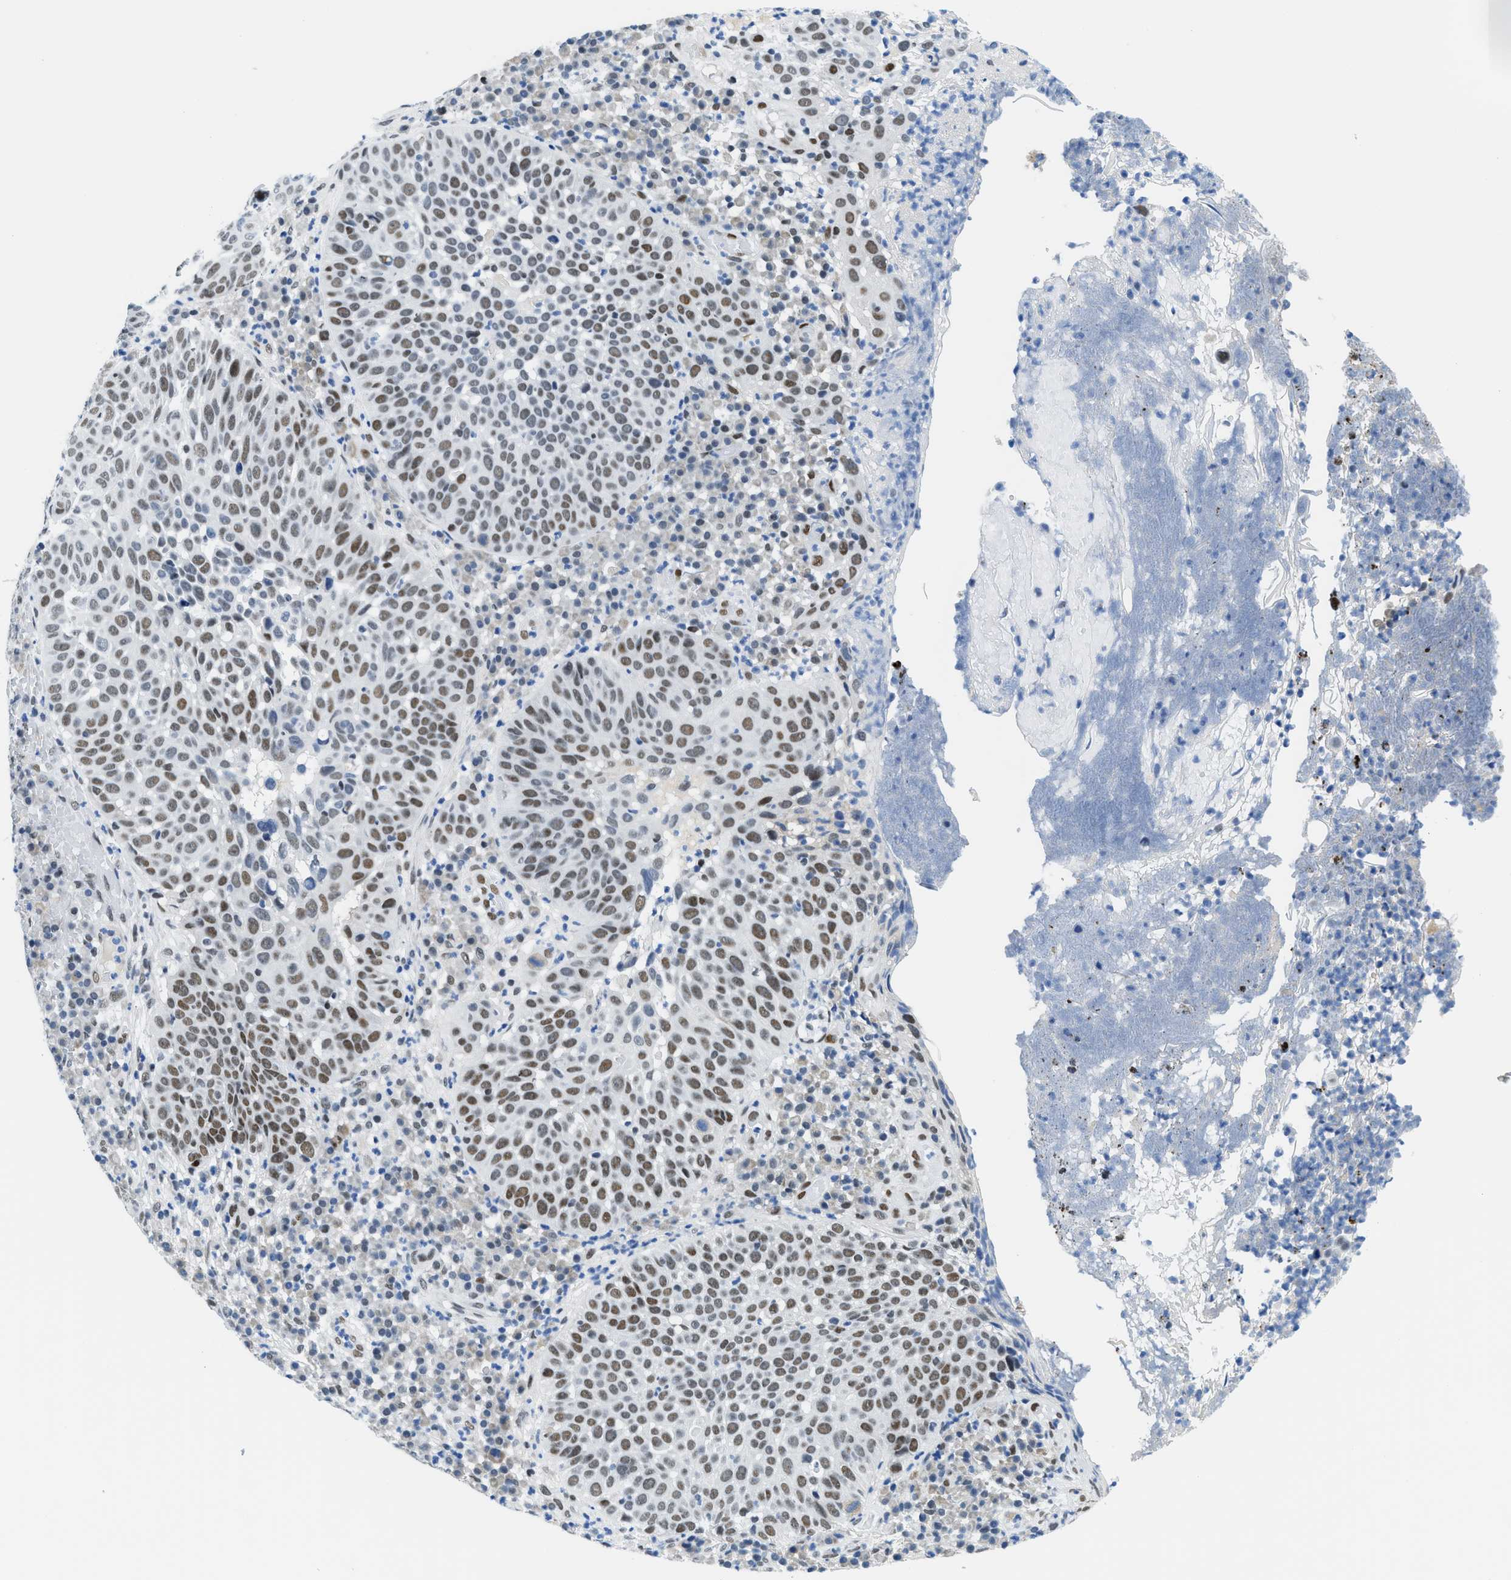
{"staining": {"intensity": "moderate", "quantity": ">75%", "location": "nuclear"}, "tissue": "skin cancer", "cell_type": "Tumor cells", "image_type": "cancer", "snomed": [{"axis": "morphology", "description": "Squamous cell carcinoma in situ, NOS"}, {"axis": "morphology", "description": "Squamous cell carcinoma, NOS"}, {"axis": "topography", "description": "Skin"}], "caption": "Human skin cancer (squamous cell carcinoma) stained with a protein marker demonstrates moderate staining in tumor cells.", "gene": "SMARCAD1", "patient": {"sex": "male", "age": 93}}